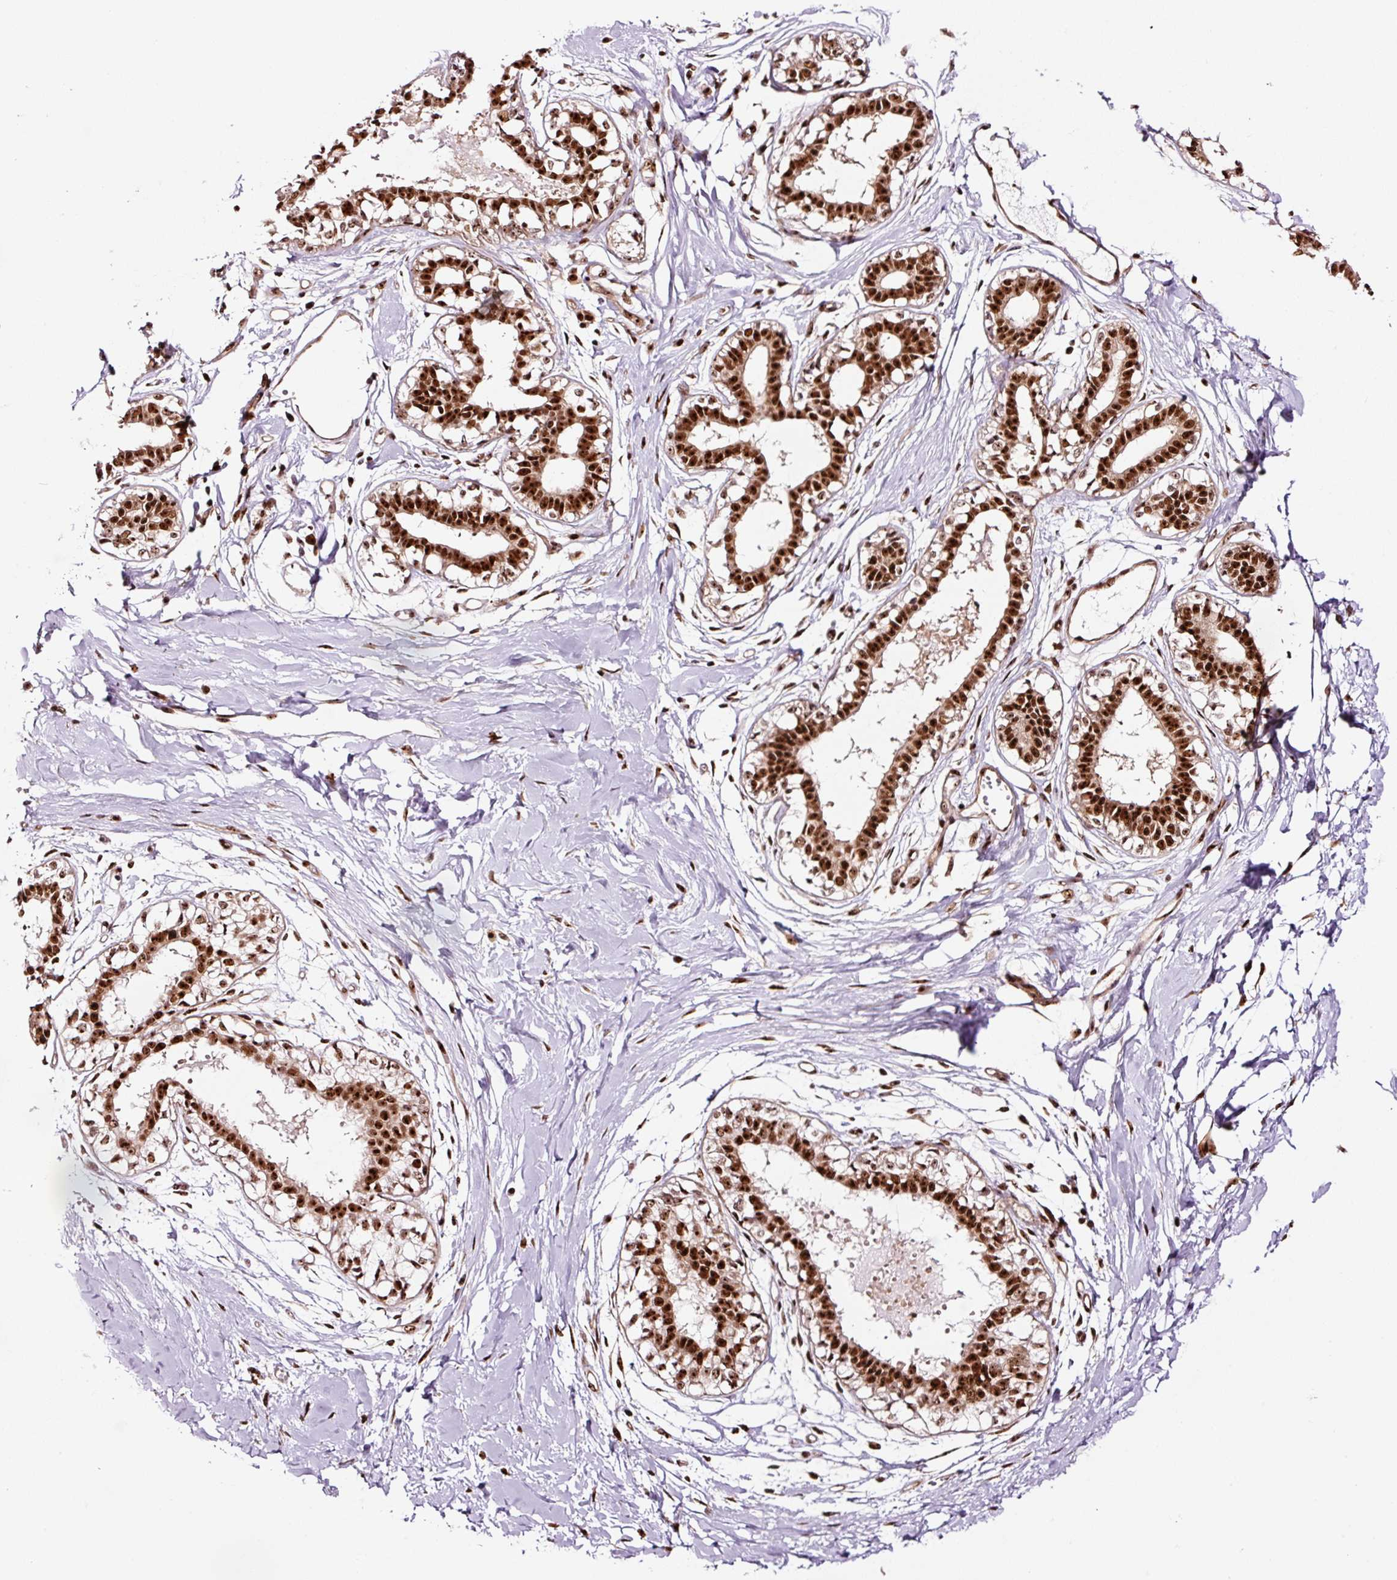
{"staining": {"intensity": "strong", "quantity": ">75%", "location": "nuclear"}, "tissue": "breast", "cell_type": "Adipocytes", "image_type": "normal", "snomed": [{"axis": "morphology", "description": "Normal tissue, NOS"}, {"axis": "topography", "description": "Breast"}], "caption": "IHC of normal human breast displays high levels of strong nuclear positivity in approximately >75% of adipocytes.", "gene": "GNL3", "patient": {"sex": "female", "age": 45}}